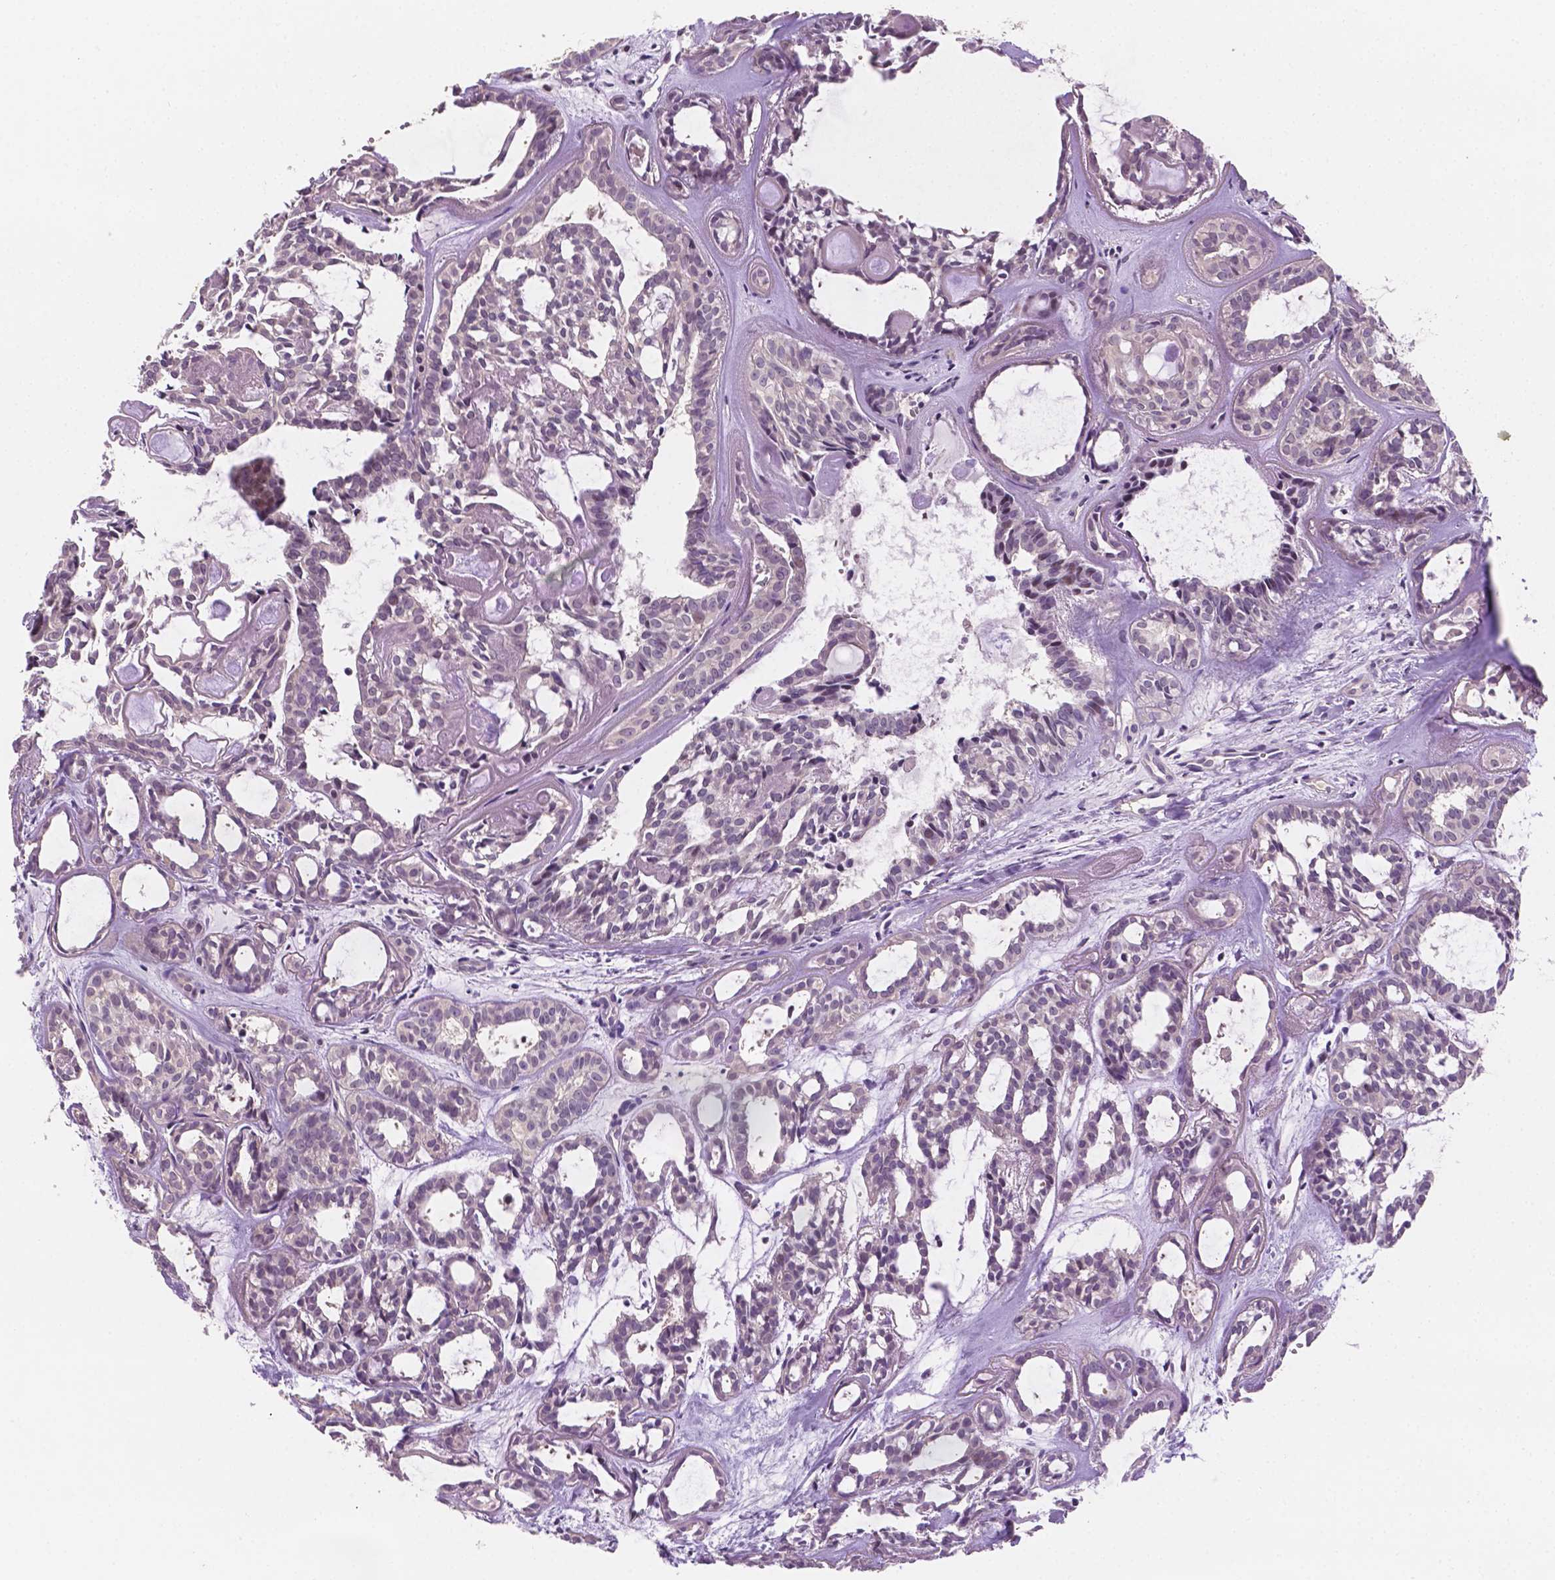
{"staining": {"intensity": "negative", "quantity": "none", "location": "none"}, "tissue": "head and neck cancer", "cell_type": "Tumor cells", "image_type": "cancer", "snomed": [{"axis": "morphology", "description": "Adenocarcinoma, NOS"}, {"axis": "topography", "description": "Head-Neck"}], "caption": "This histopathology image is of head and neck cancer (adenocarcinoma) stained with immunohistochemistry (IHC) to label a protein in brown with the nuclei are counter-stained blue. There is no positivity in tumor cells. (Brightfield microscopy of DAB (3,3'-diaminobenzidine) IHC at high magnification).", "gene": "MROH6", "patient": {"sex": "female", "age": 62}}